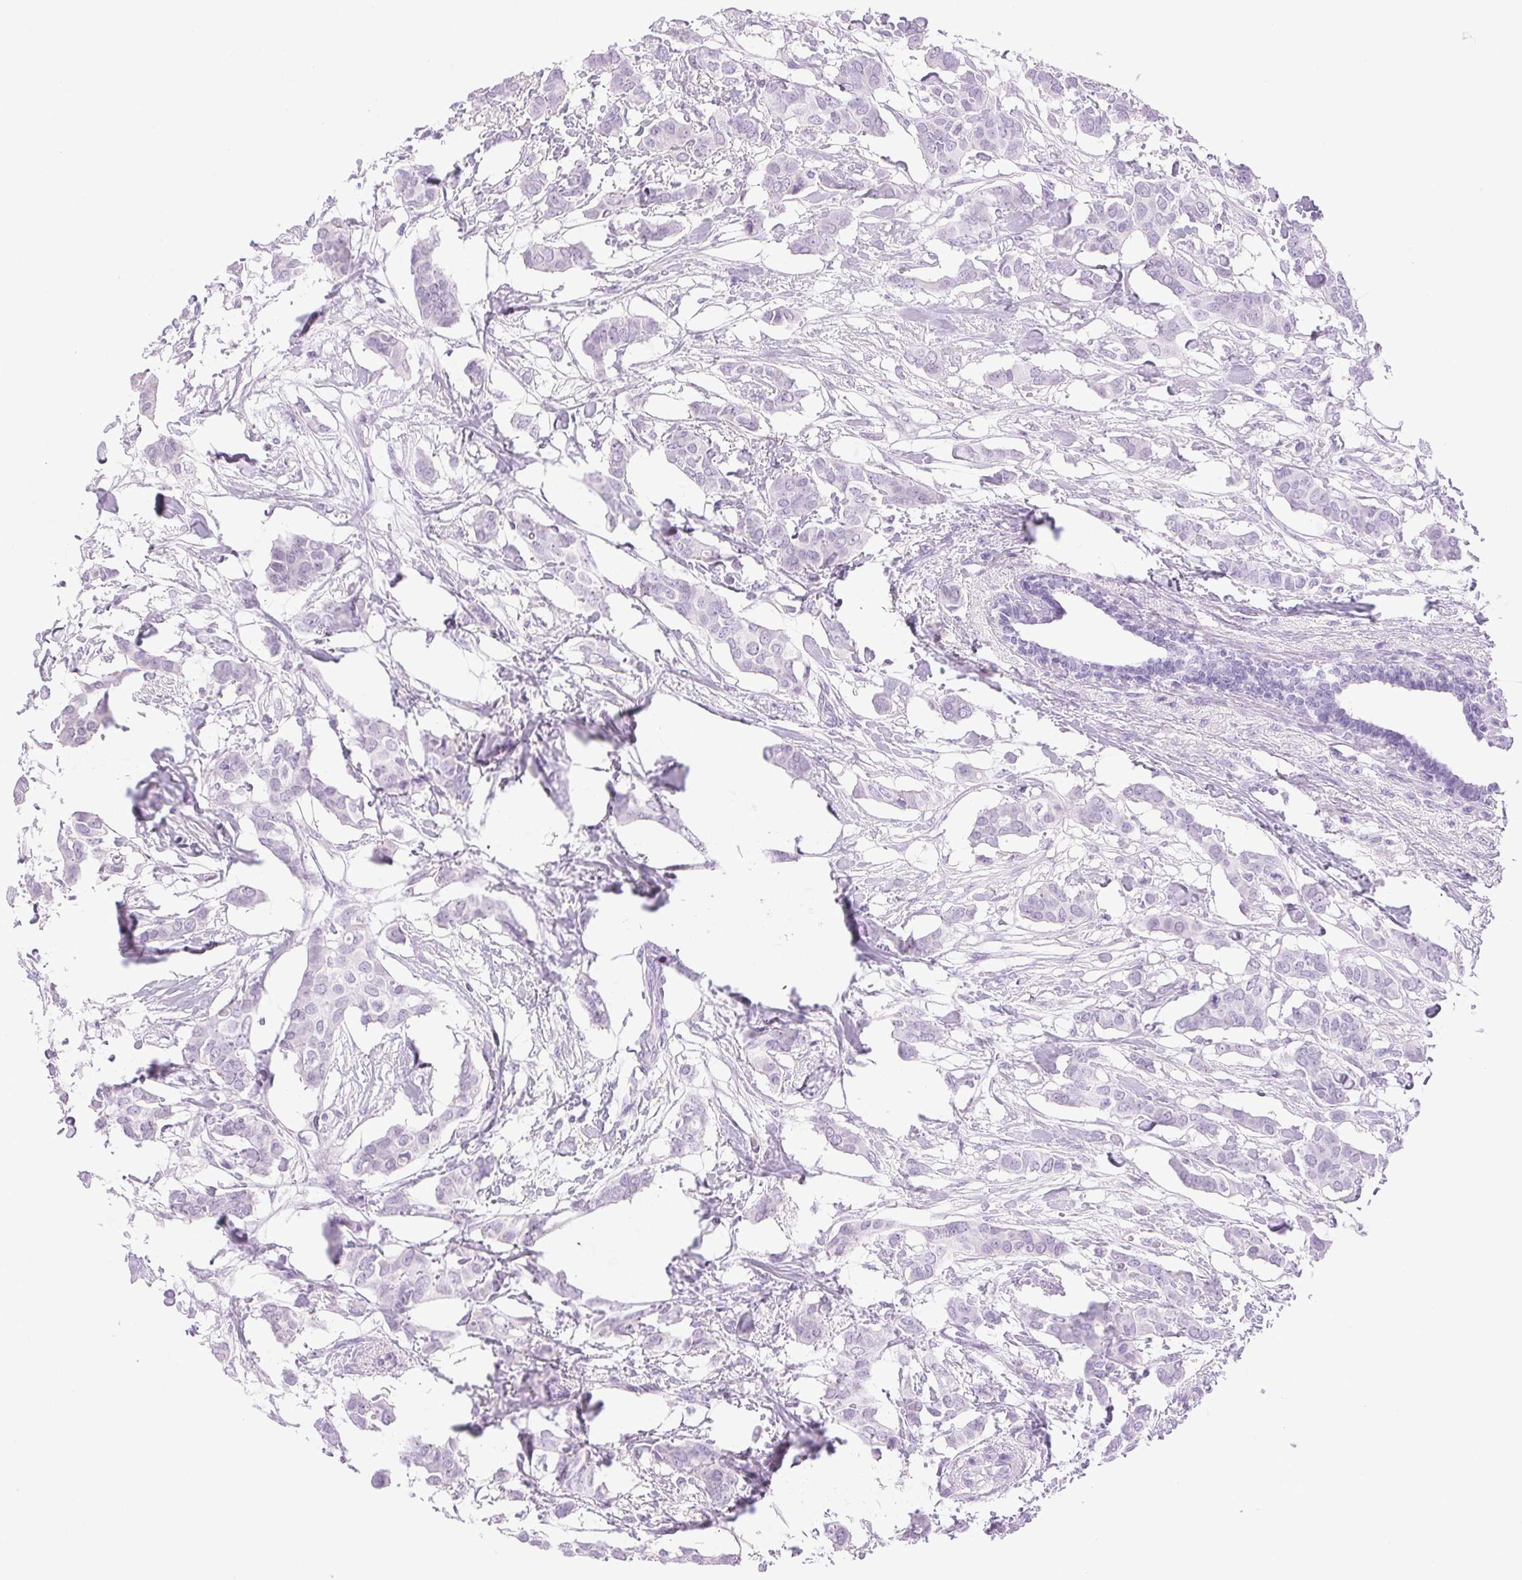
{"staining": {"intensity": "negative", "quantity": "none", "location": "none"}, "tissue": "breast cancer", "cell_type": "Tumor cells", "image_type": "cancer", "snomed": [{"axis": "morphology", "description": "Duct carcinoma"}, {"axis": "topography", "description": "Breast"}], "caption": "IHC histopathology image of breast cancer (intraductal carcinoma) stained for a protein (brown), which shows no staining in tumor cells. Nuclei are stained in blue.", "gene": "EMX2", "patient": {"sex": "female", "age": 62}}